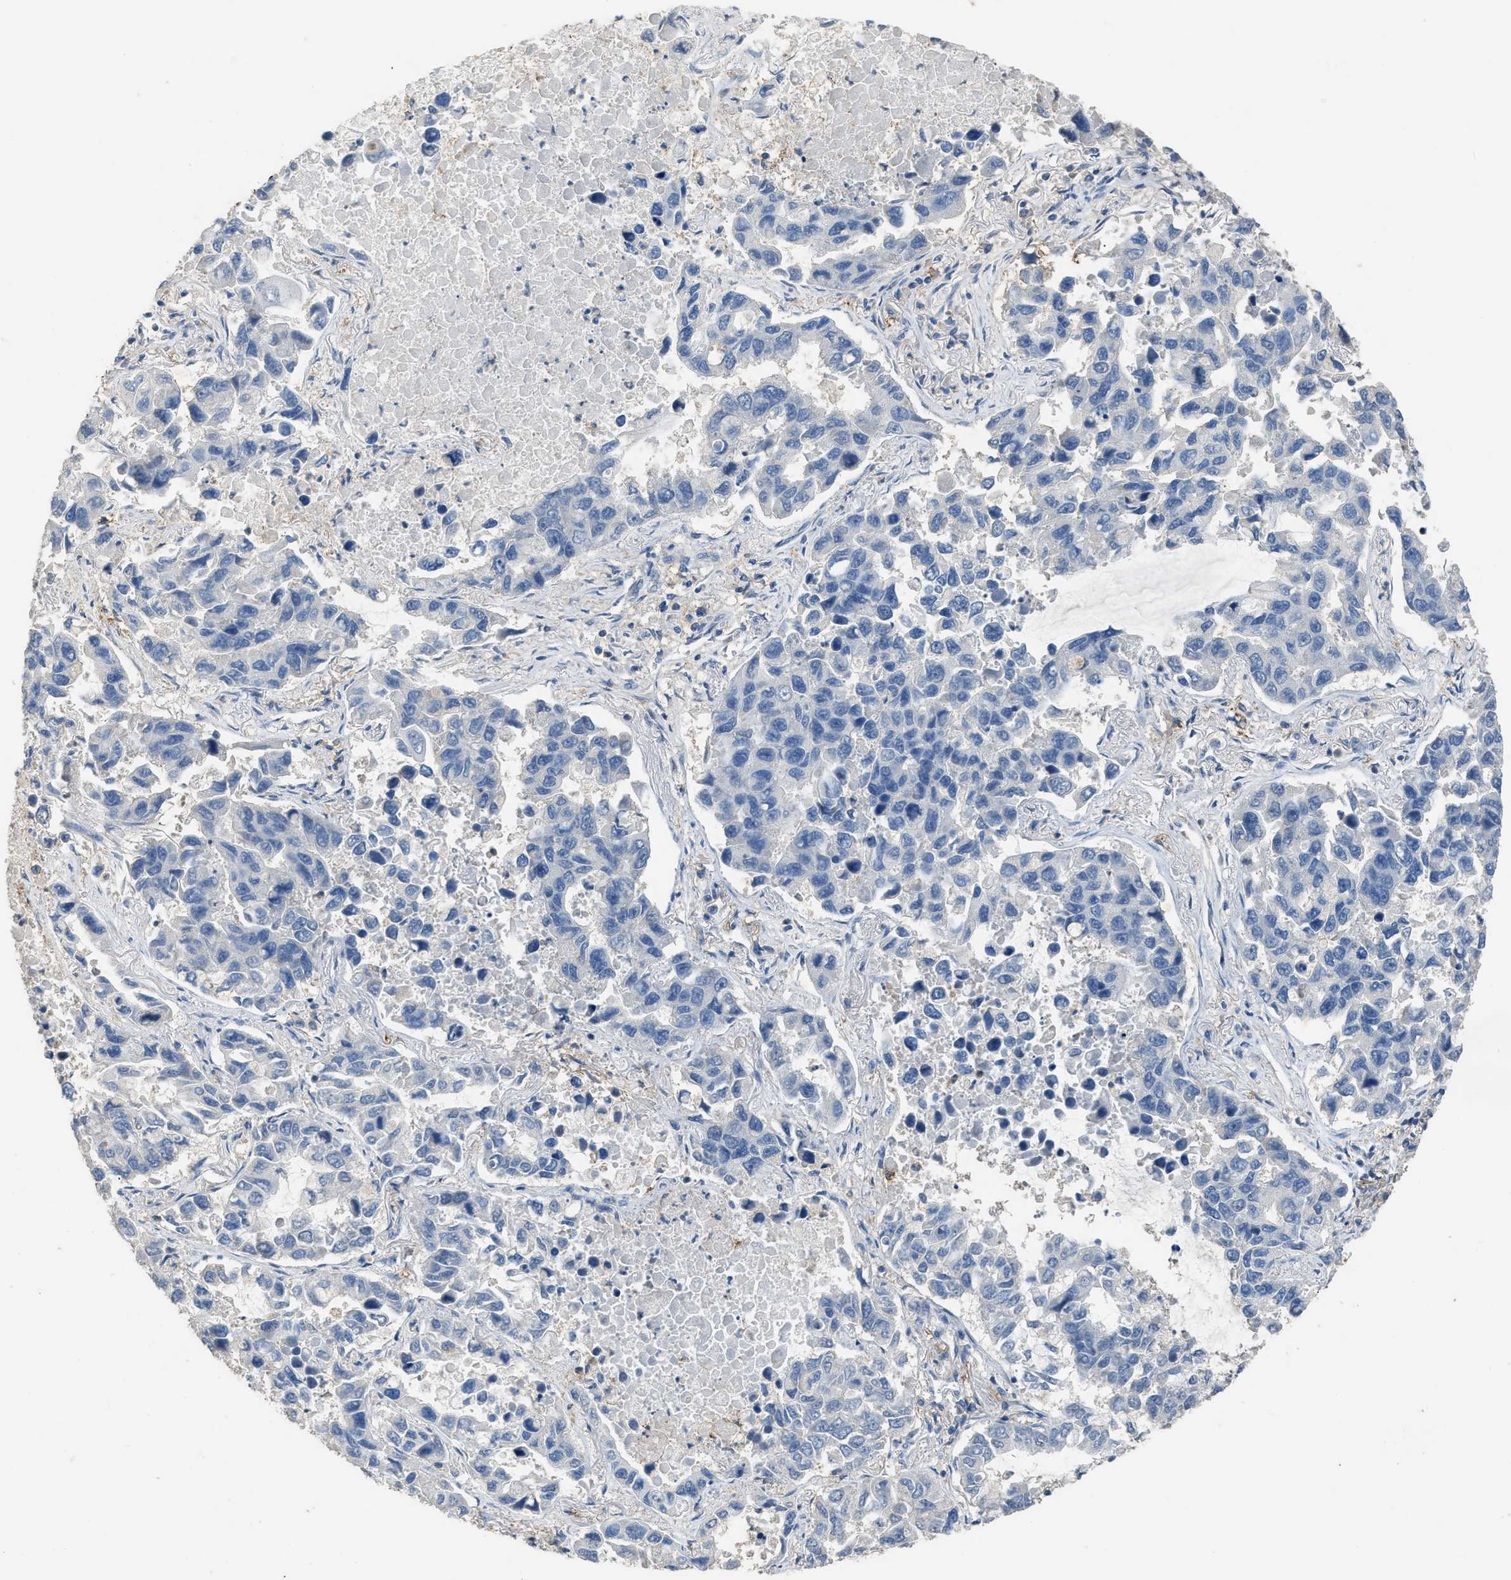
{"staining": {"intensity": "negative", "quantity": "none", "location": "none"}, "tissue": "lung cancer", "cell_type": "Tumor cells", "image_type": "cancer", "snomed": [{"axis": "morphology", "description": "Adenocarcinoma, NOS"}, {"axis": "topography", "description": "Lung"}], "caption": "Tumor cells are negative for protein expression in human lung cancer.", "gene": "OR51E1", "patient": {"sex": "male", "age": 64}}